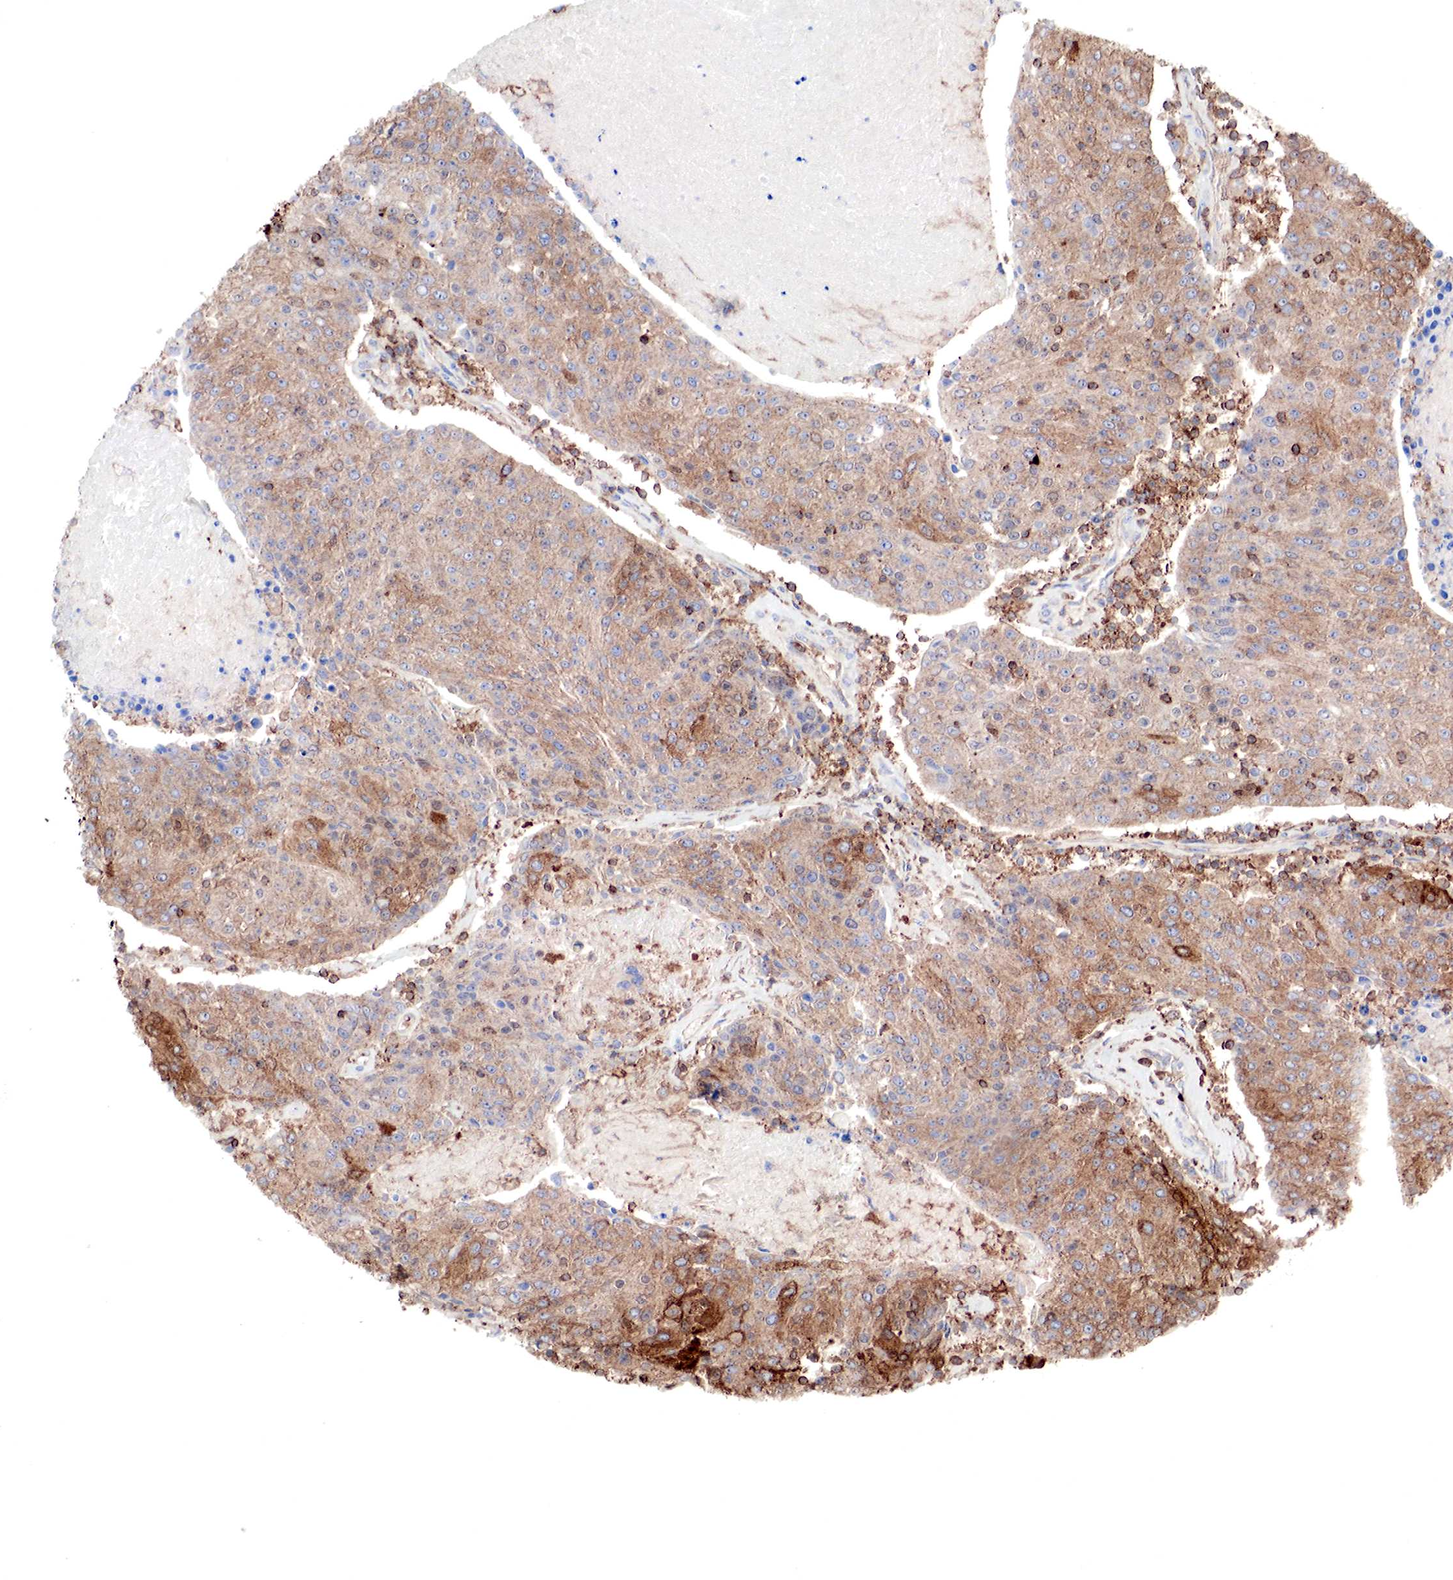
{"staining": {"intensity": "moderate", "quantity": ">75%", "location": "cytoplasmic/membranous"}, "tissue": "urothelial cancer", "cell_type": "Tumor cells", "image_type": "cancer", "snomed": [{"axis": "morphology", "description": "Urothelial carcinoma, High grade"}, {"axis": "topography", "description": "Urinary bladder"}], "caption": "A brown stain shows moderate cytoplasmic/membranous expression of a protein in human urothelial cancer tumor cells.", "gene": "G6PD", "patient": {"sex": "female", "age": 85}}